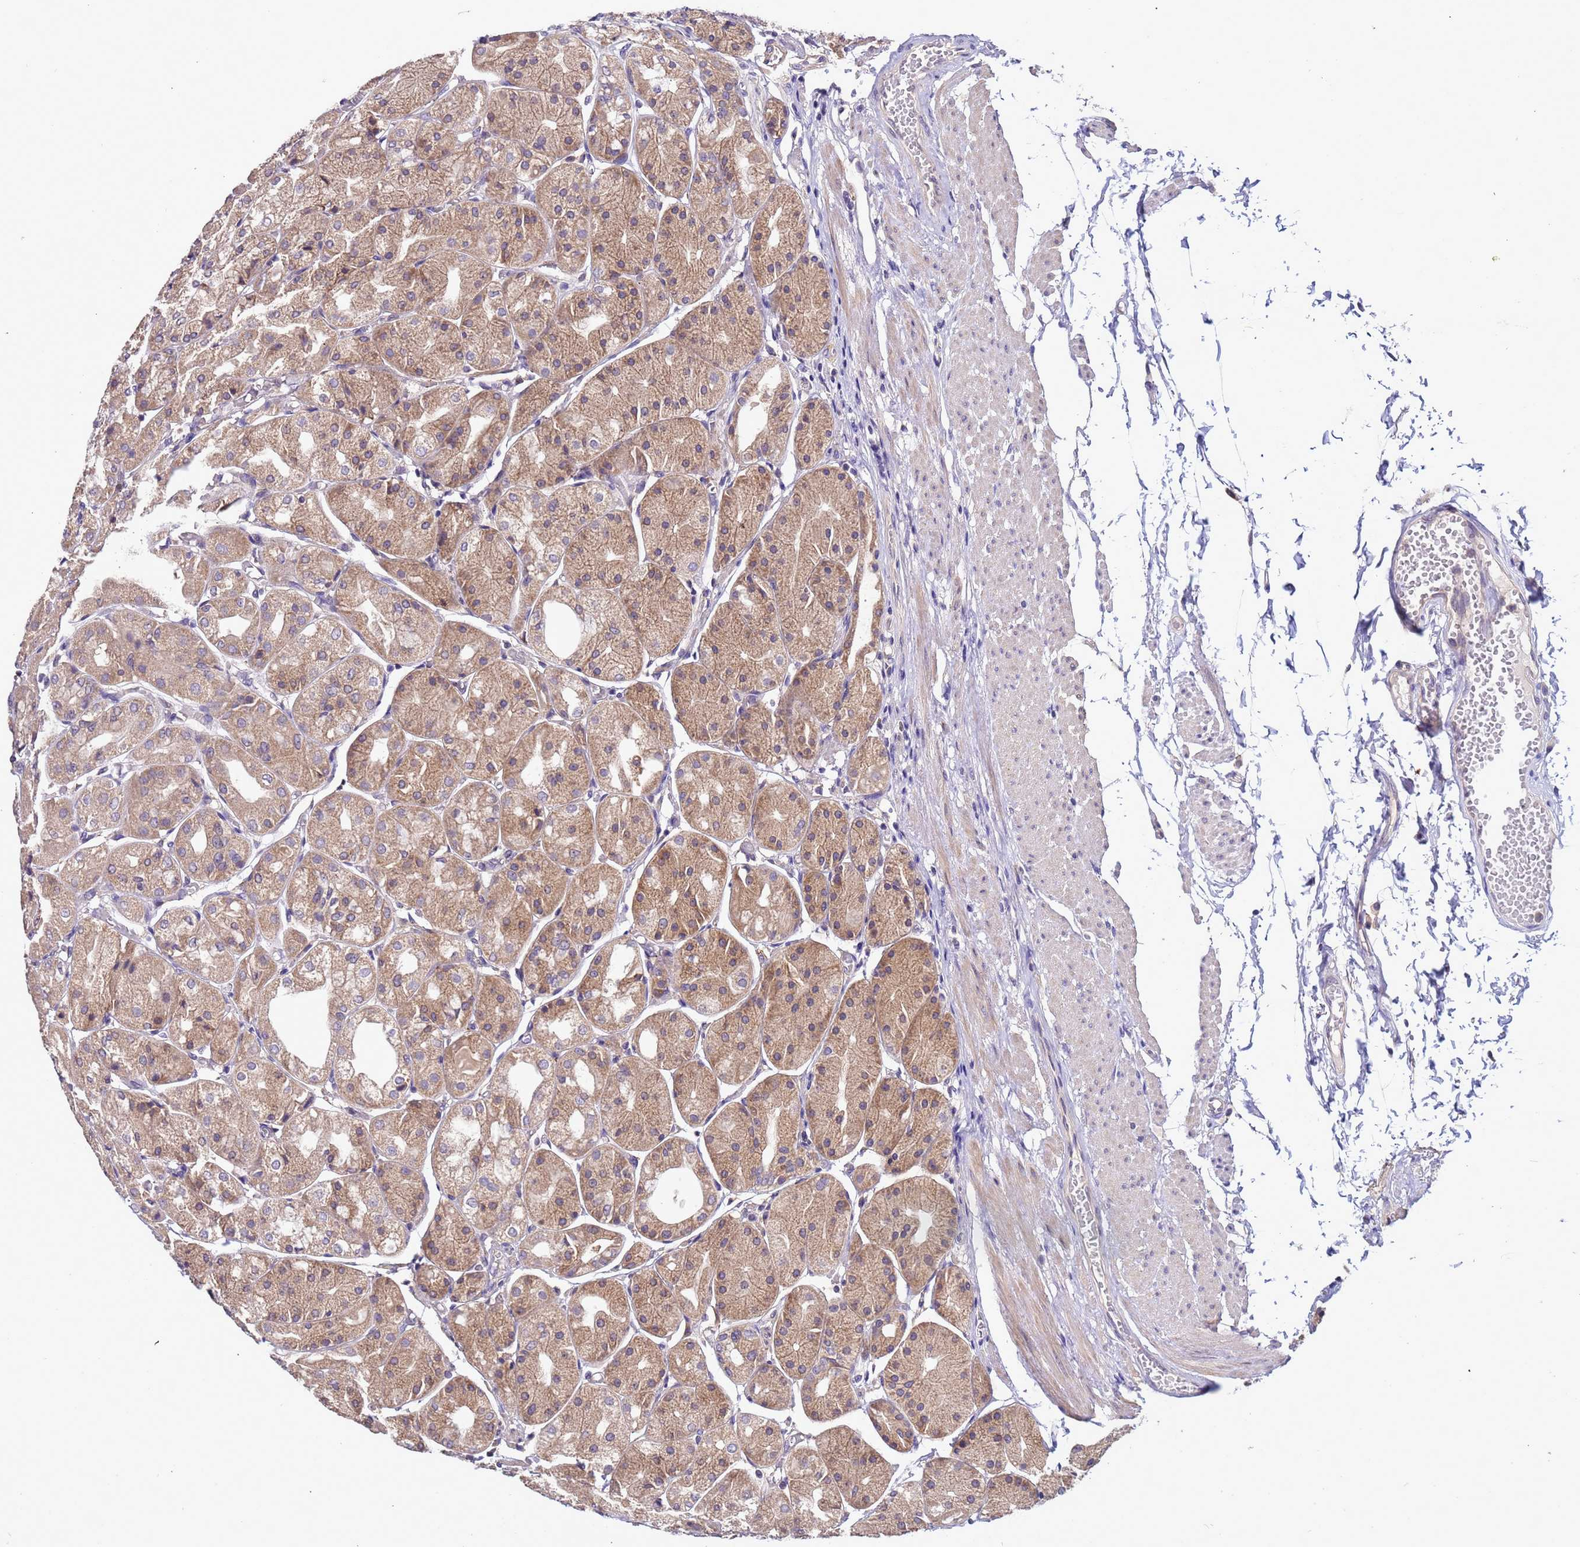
{"staining": {"intensity": "moderate", "quantity": ">75%", "location": "cytoplasmic/membranous"}, "tissue": "stomach", "cell_type": "Glandular cells", "image_type": "normal", "snomed": [{"axis": "morphology", "description": "Normal tissue, NOS"}, {"axis": "topography", "description": "Stomach, upper"}], "caption": "Stomach stained with DAB (3,3'-diaminobenzidine) immunohistochemistry displays medium levels of moderate cytoplasmic/membranous expression in about >75% of glandular cells.", "gene": "ELMOD2", "patient": {"sex": "male", "age": 72}}